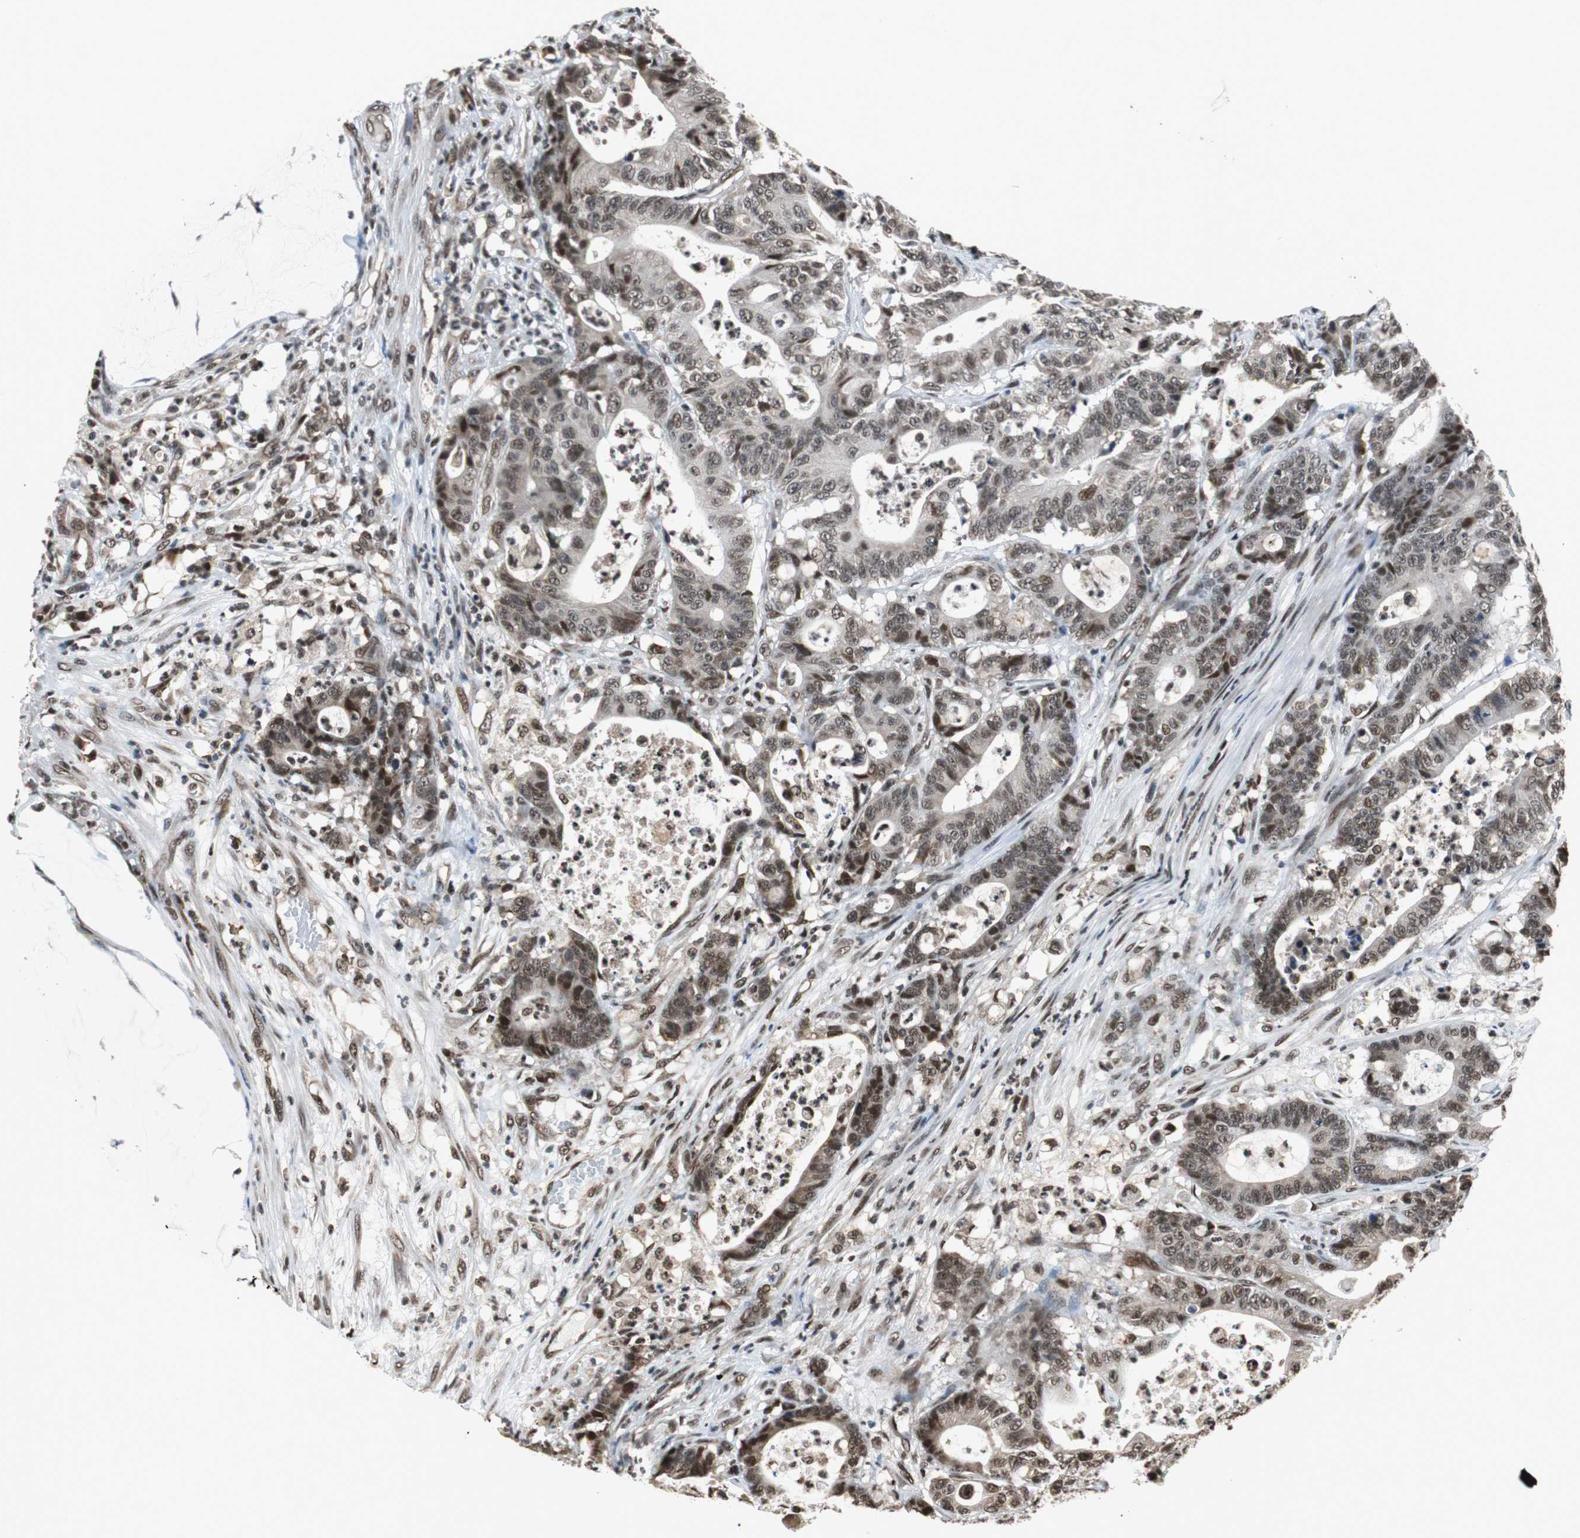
{"staining": {"intensity": "moderate", "quantity": ">75%", "location": "nuclear"}, "tissue": "colorectal cancer", "cell_type": "Tumor cells", "image_type": "cancer", "snomed": [{"axis": "morphology", "description": "Adenocarcinoma, NOS"}, {"axis": "topography", "description": "Colon"}], "caption": "Tumor cells show moderate nuclear expression in approximately >75% of cells in colorectal cancer (adenocarcinoma).", "gene": "REST", "patient": {"sex": "female", "age": 84}}